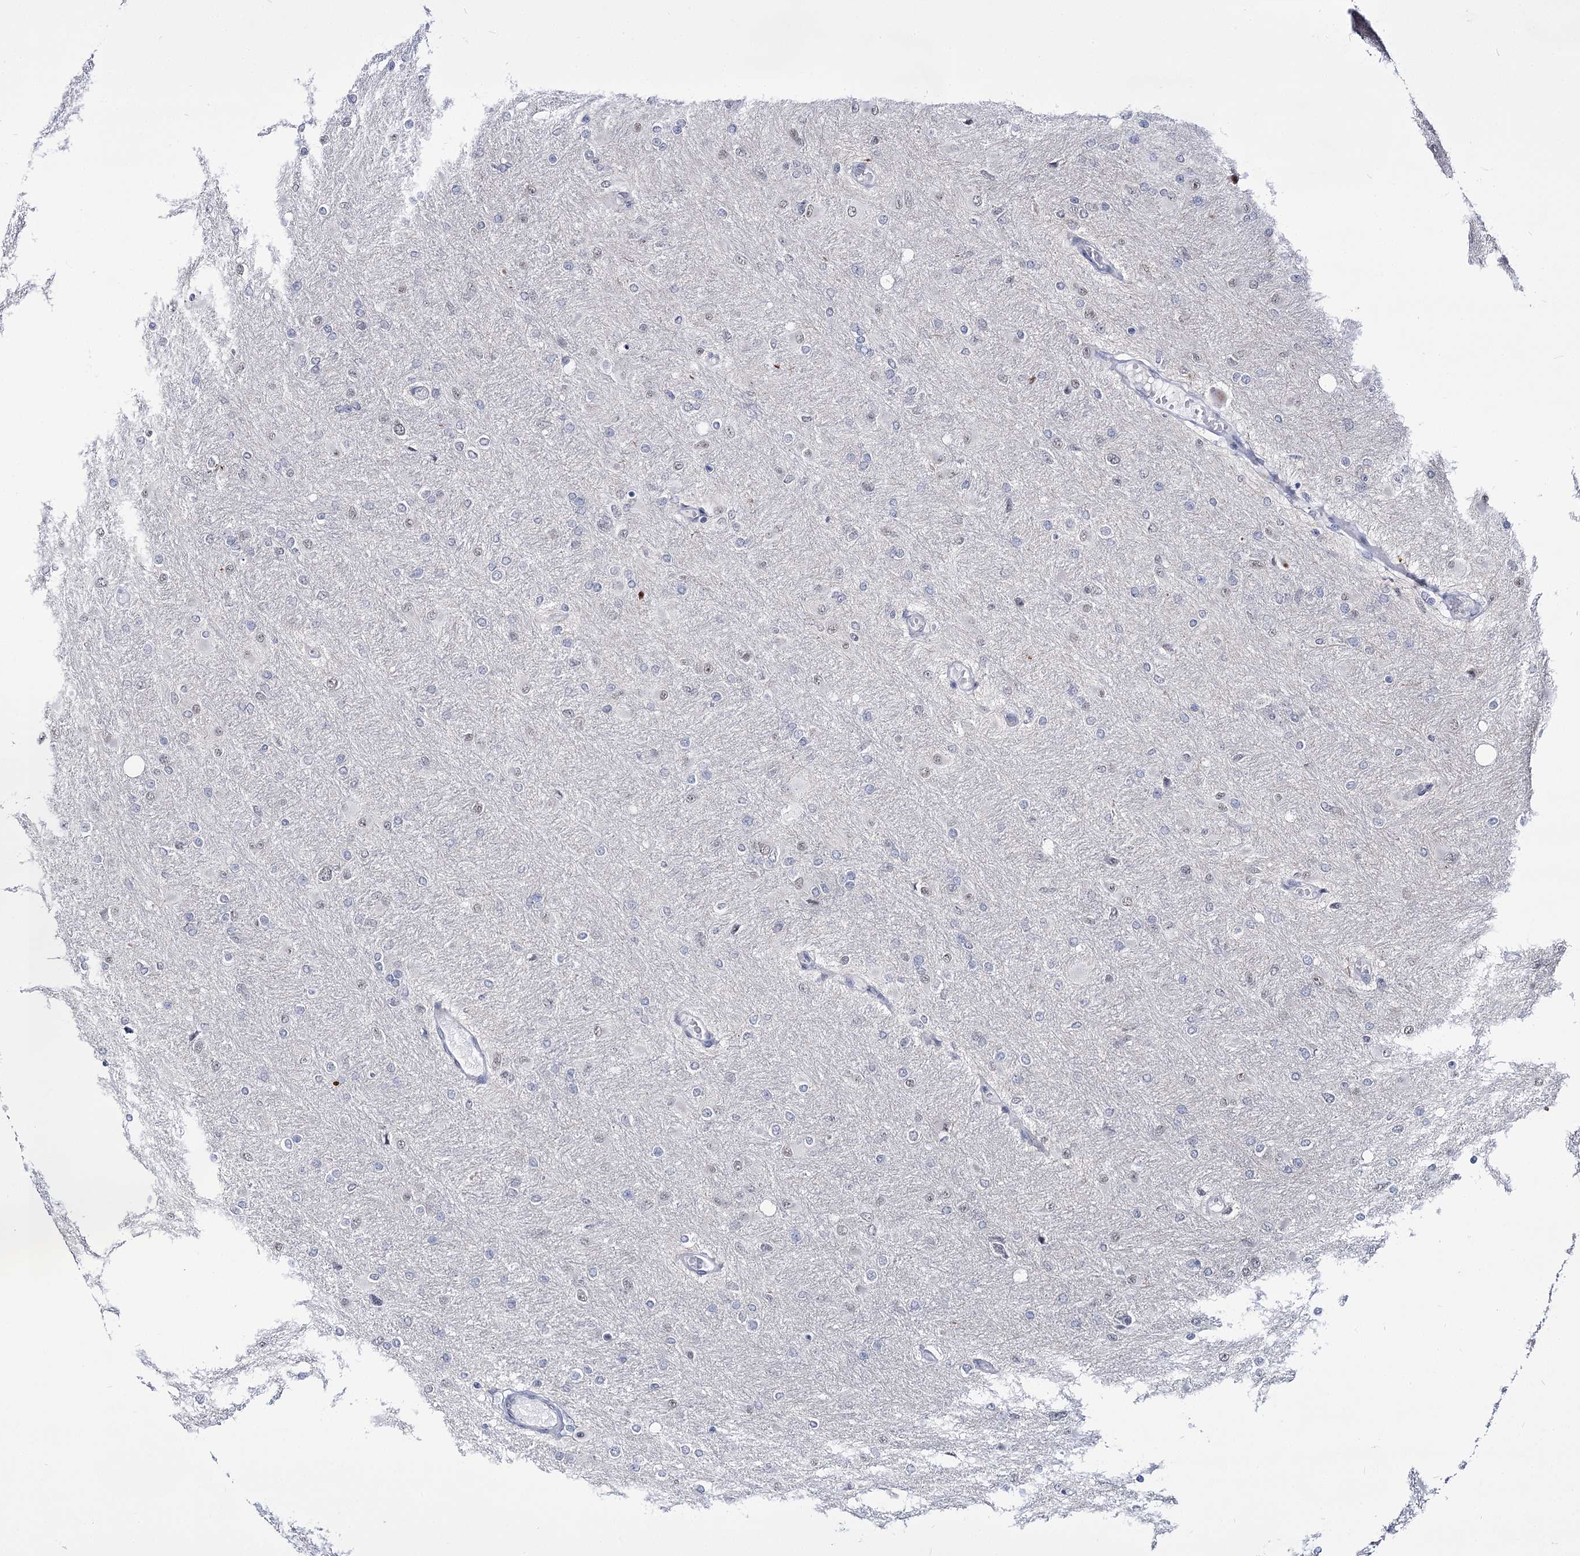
{"staining": {"intensity": "negative", "quantity": "none", "location": "none"}, "tissue": "glioma", "cell_type": "Tumor cells", "image_type": "cancer", "snomed": [{"axis": "morphology", "description": "Glioma, malignant, High grade"}, {"axis": "topography", "description": "Cerebral cortex"}], "caption": "This is an immunohistochemistry (IHC) histopathology image of human malignant glioma (high-grade). There is no staining in tumor cells.", "gene": "STOX1", "patient": {"sex": "female", "age": 36}}